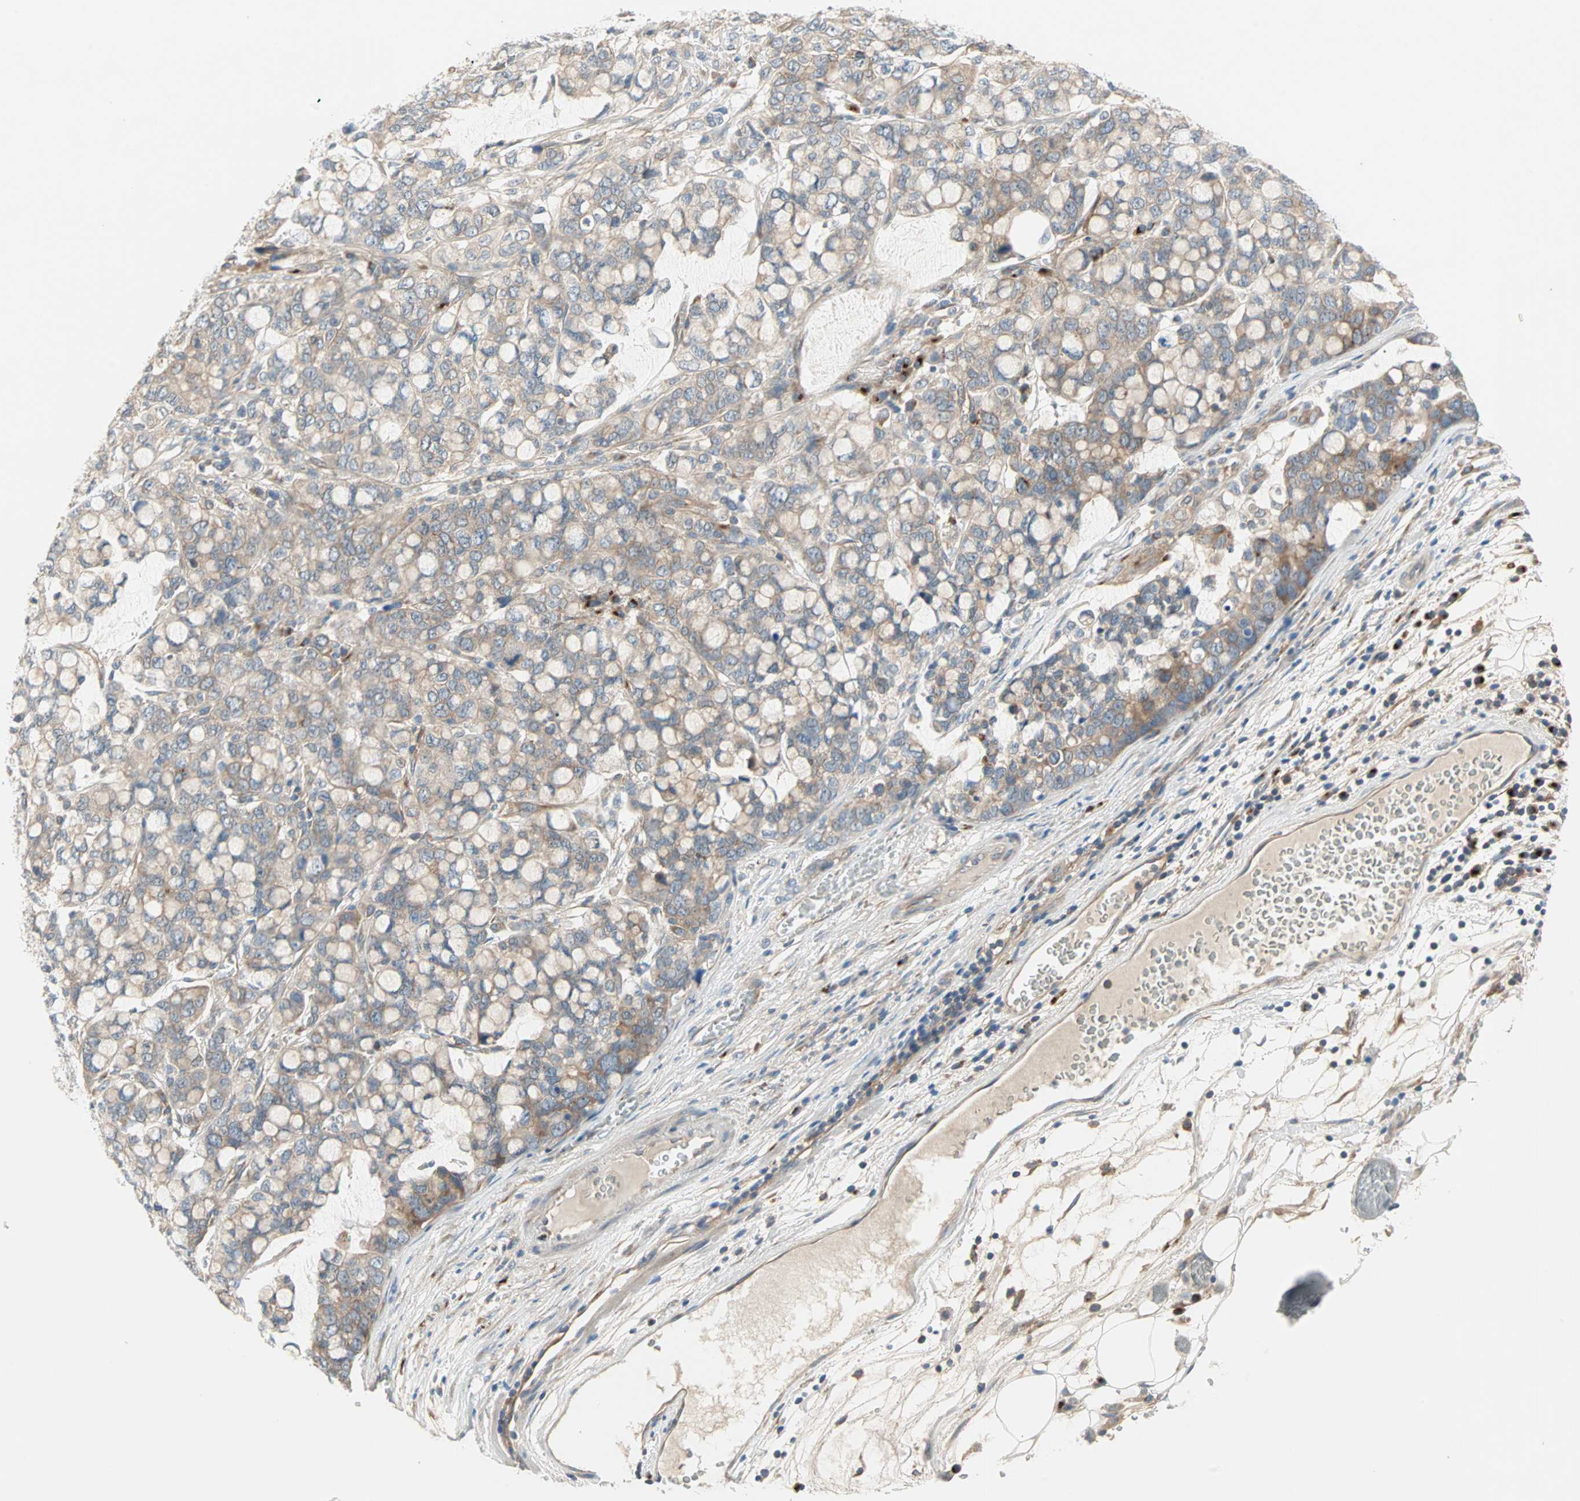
{"staining": {"intensity": "moderate", "quantity": ">75%", "location": "cytoplasmic/membranous"}, "tissue": "stomach cancer", "cell_type": "Tumor cells", "image_type": "cancer", "snomed": [{"axis": "morphology", "description": "Adenocarcinoma, NOS"}, {"axis": "topography", "description": "Stomach, lower"}], "caption": "Tumor cells display medium levels of moderate cytoplasmic/membranous positivity in about >75% of cells in human stomach cancer.", "gene": "PDE8A", "patient": {"sex": "male", "age": 84}}